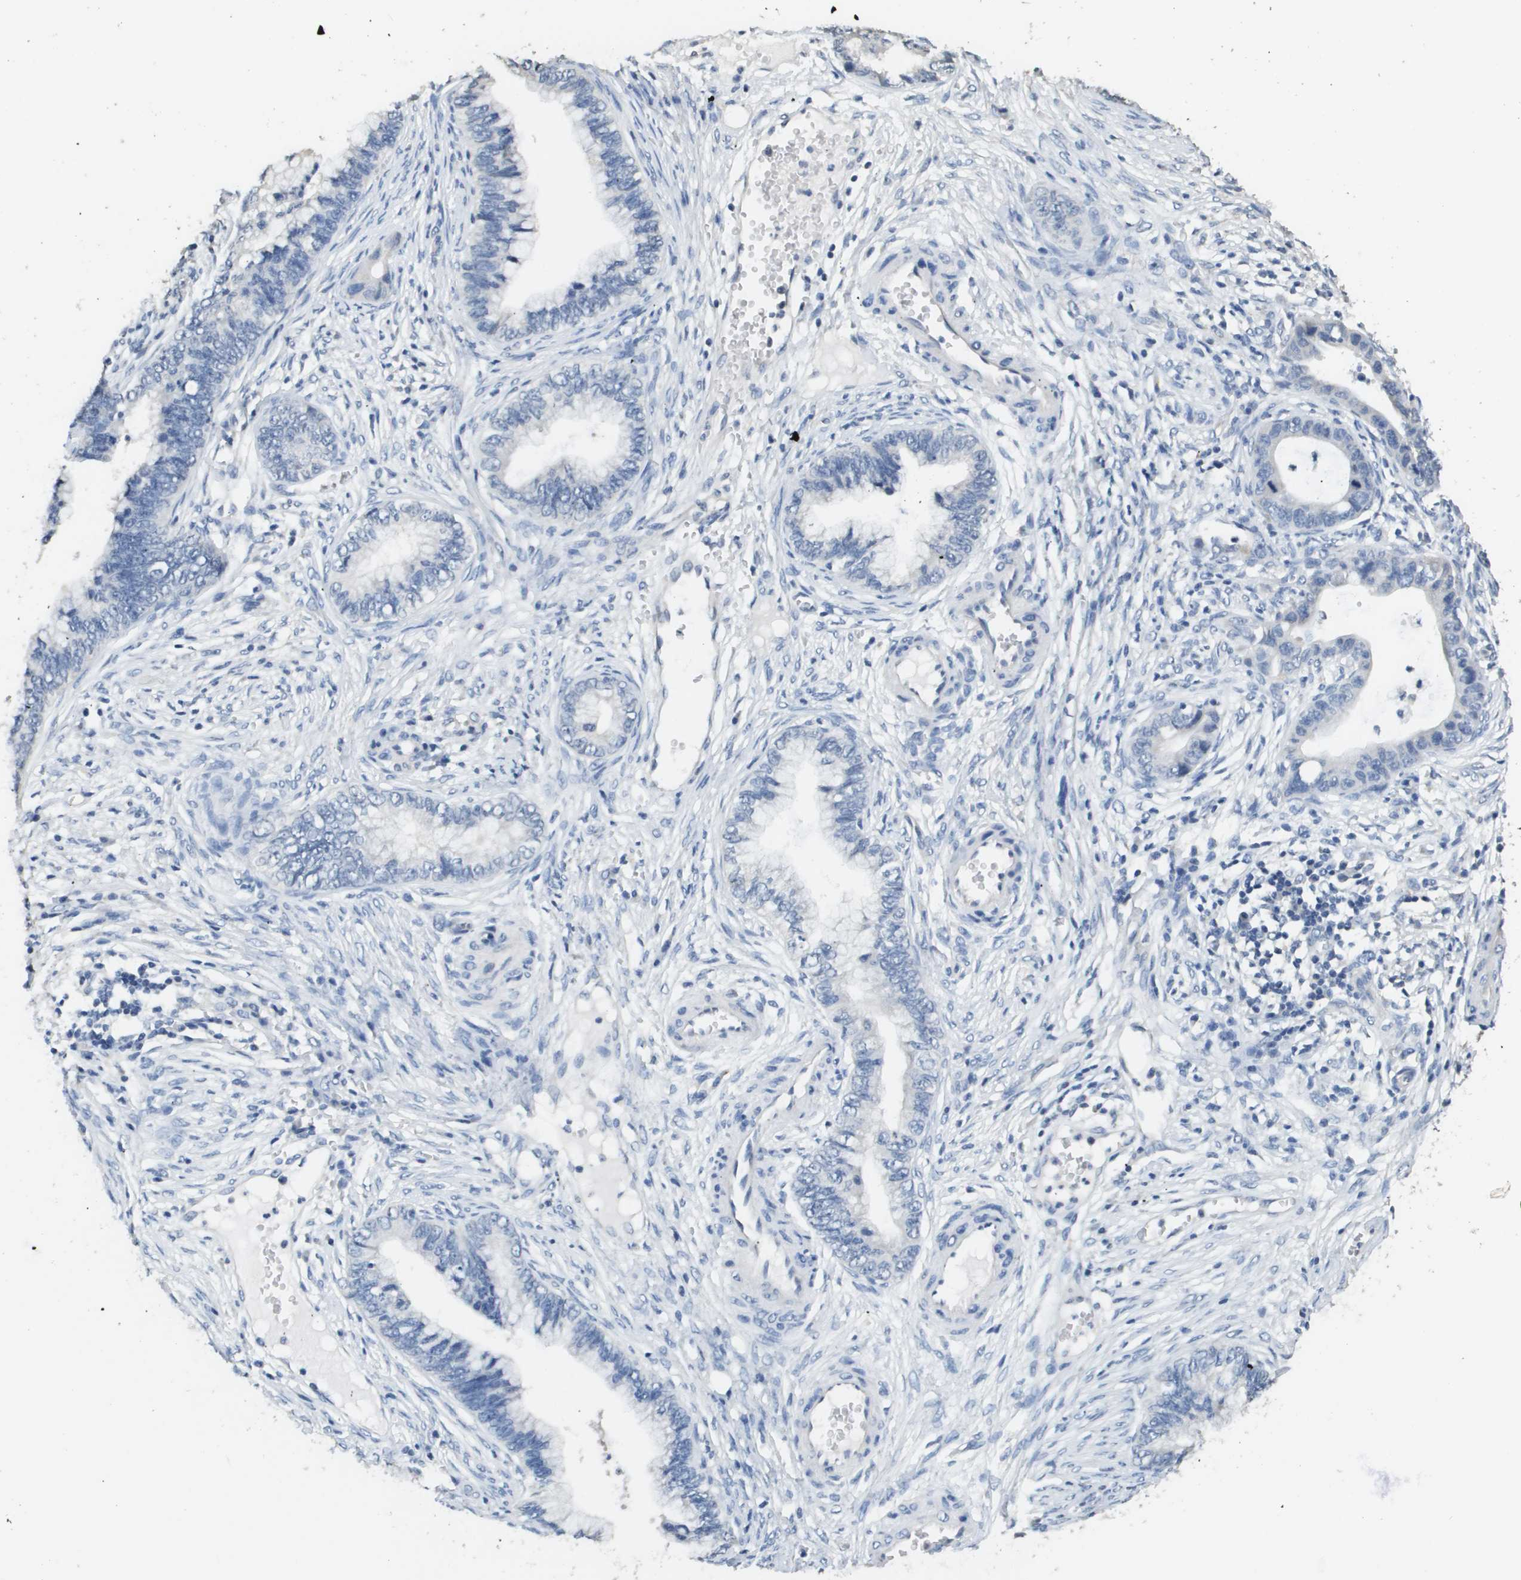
{"staining": {"intensity": "negative", "quantity": "none", "location": "none"}, "tissue": "cervical cancer", "cell_type": "Tumor cells", "image_type": "cancer", "snomed": [{"axis": "morphology", "description": "Adenocarcinoma, NOS"}, {"axis": "topography", "description": "Cervix"}], "caption": "Immunohistochemistry photomicrograph of cervical adenocarcinoma stained for a protein (brown), which demonstrates no staining in tumor cells. (Immunohistochemistry, brightfield microscopy, high magnification).", "gene": "MT3", "patient": {"sex": "female", "age": 44}}